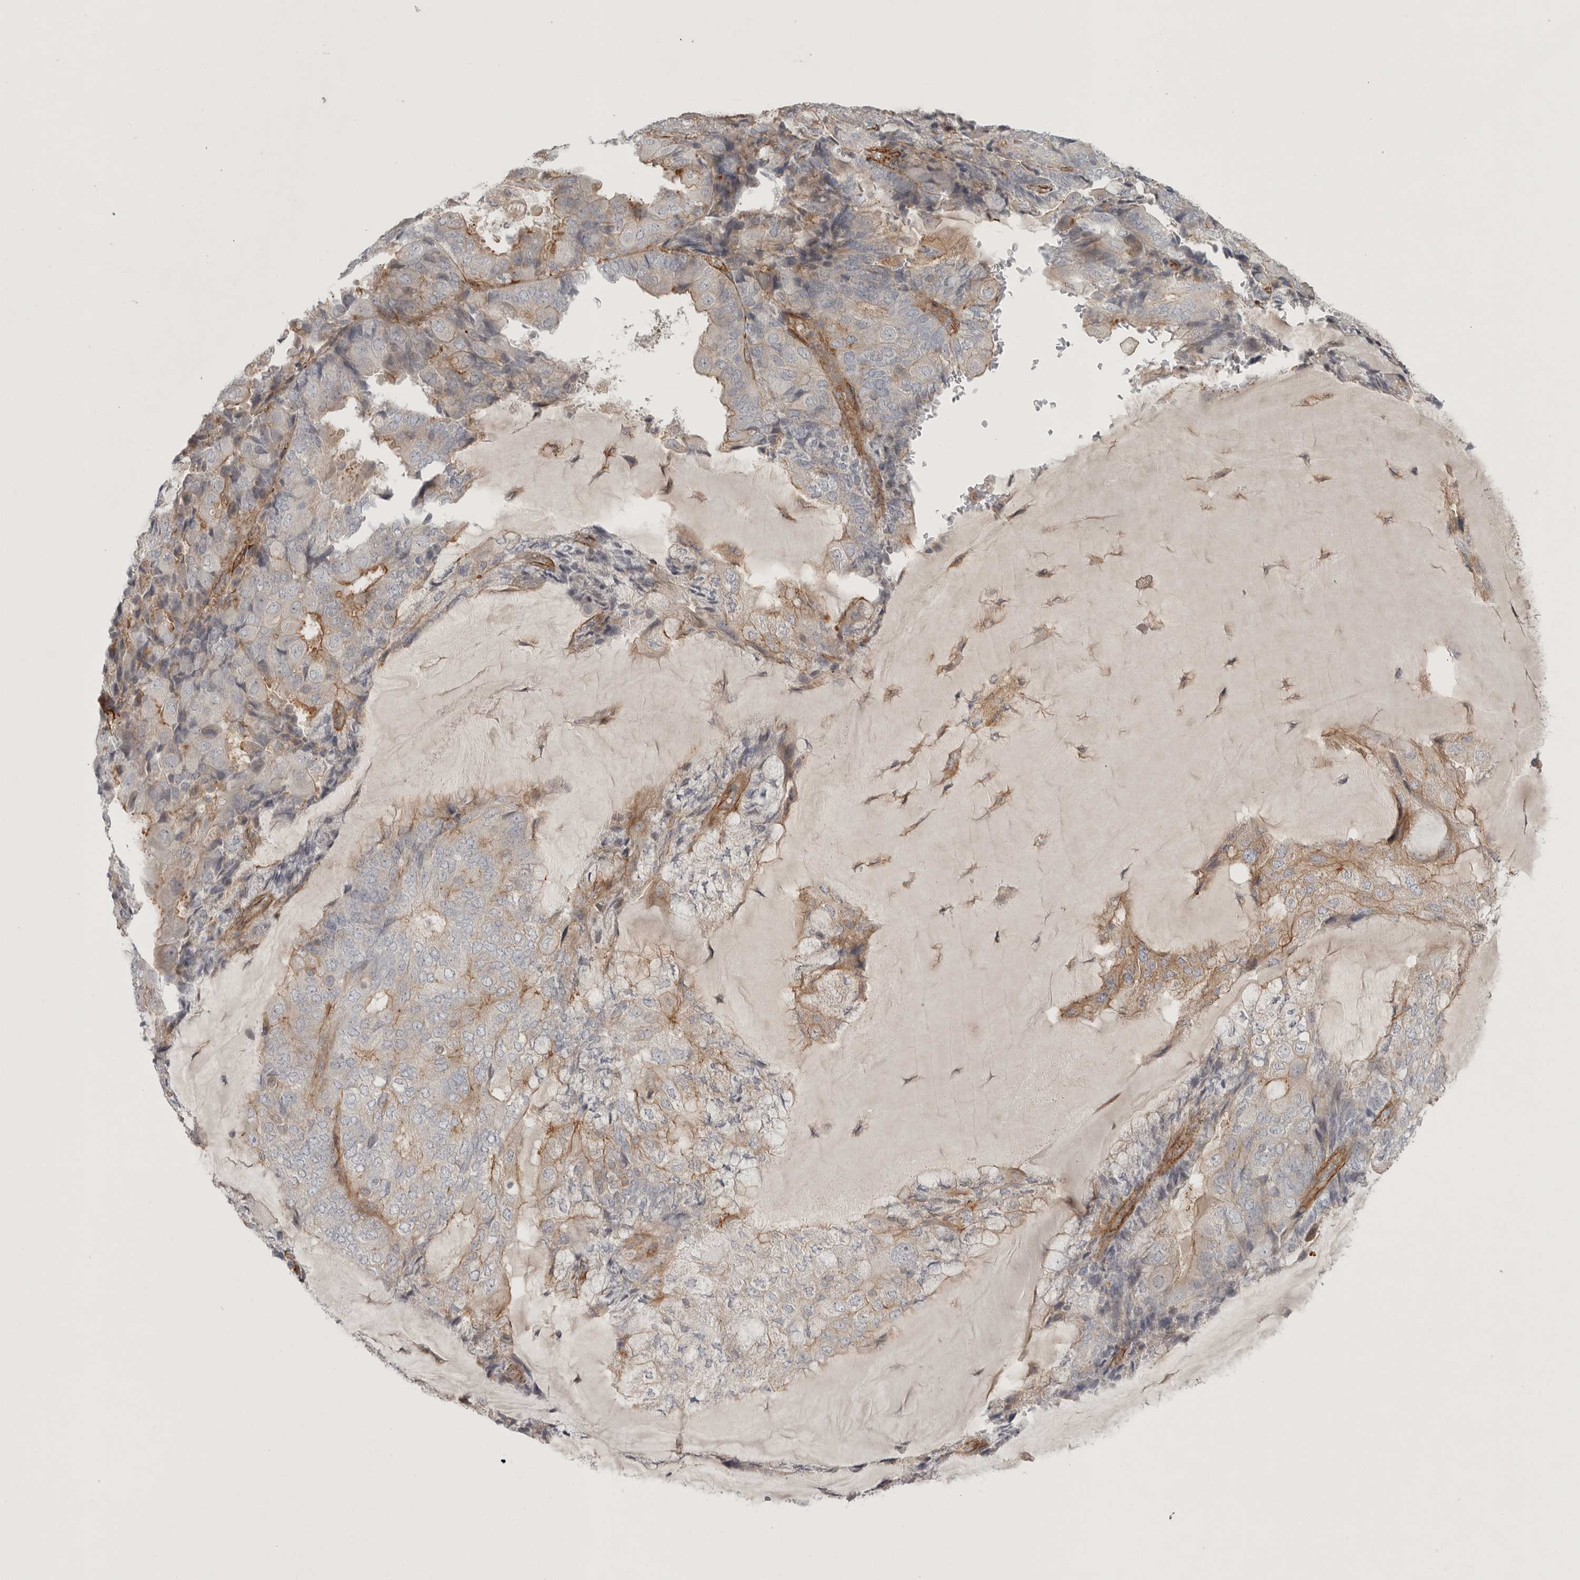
{"staining": {"intensity": "moderate", "quantity": "<25%", "location": "cytoplasmic/membranous"}, "tissue": "endometrial cancer", "cell_type": "Tumor cells", "image_type": "cancer", "snomed": [{"axis": "morphology", "description": "Adenocarcinoma, NOS"}, {"axis": "topography", "description": "Endometrium"}], "caption": "Tumor cells show low levels of moderate cytoplasmic/membranous expression in about <25% of cells in human endometrial adenocarcinoma. (DAB (3,3'-diaminobenzidine) IHC with brightfield microscopy, high magnification).", "gene": "LONRF1", "patient": {"sex": "female", "age": 81}}